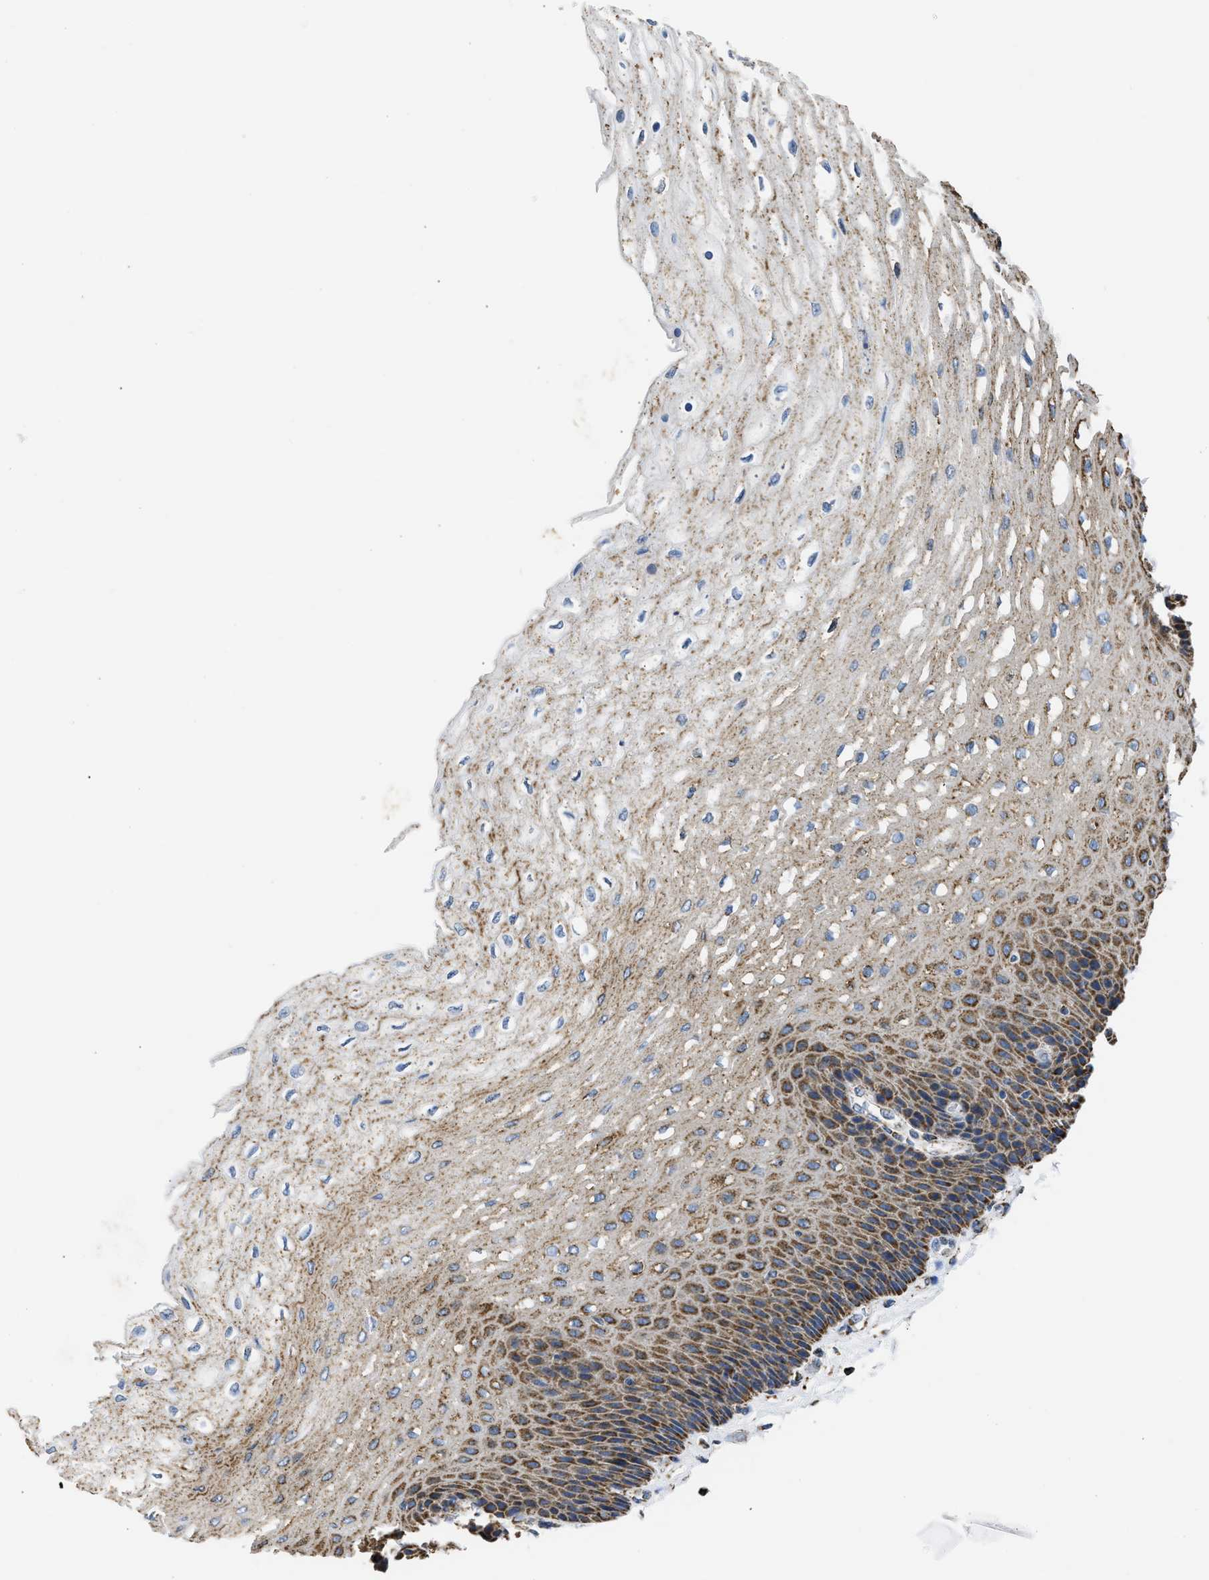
{"staining": {"intensity": "moderate", "quantity": ">75%", "location": "cytoplasmic/membranous"}, "tissue": "esophagus", "cell_type": "Squamous epithelial cells", "image_type": "normal", "snomed": [{"axis": "morphology", "description": "Normal tissue, NOS"}, {"axis": "topography", "description": "Esophagus"}], "caption": "Protein staining of benign esophagus demonstrates moderate cytoplasmic/membranous positivity in approximately >75% of squamous epithelial cells.", "gene": "CYCS", "patient": {"sex": "female", "age": 72}}